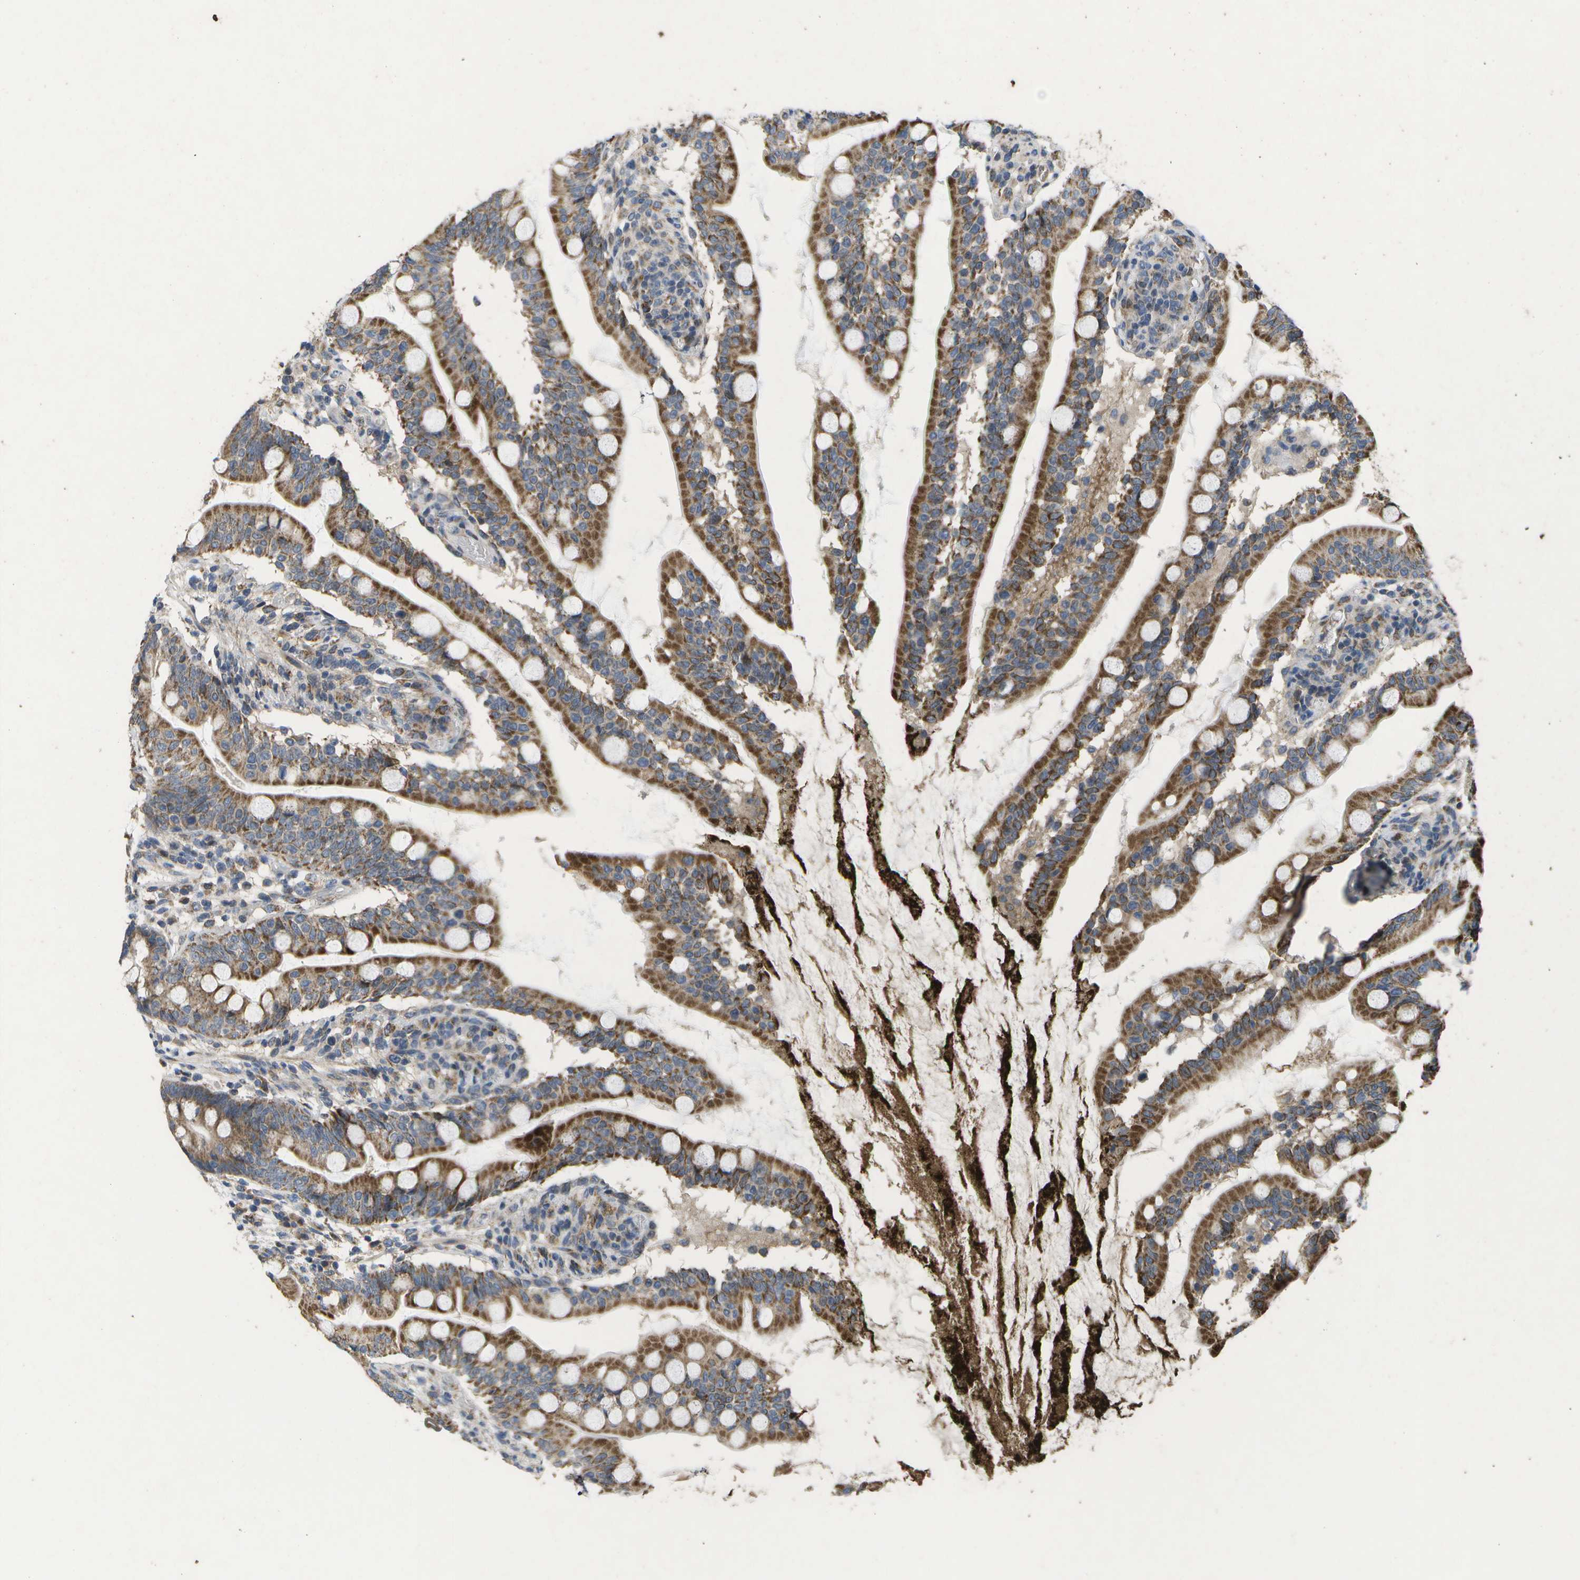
{"staining": {"intensity": "strong", "quantity": ">75%", "location": "cytoplasmic/membranous"}, "tissue": "small intestine", "cell_type": "Glandular cells", "image_type": "normal", "snomed": [{"axis": "morphology", "description": "Normal tissue, NOS"}, {"axis": "topography", "description": "Small intestine"}], "caption": "Immunohistochemistry of normal small intestine exhibits high levels of strong cytoplasmic/membranous positivity in about >75% of glandular cells. The staining was performed using DAB (3,3'-diaminobenzidine) to visualize the protein expression in brown, while the nuclei were stained in blue with hematoxylin (Magnification: 20x).", "gene": "HADHA", "patient": {"sex": "female", "age": 56}}